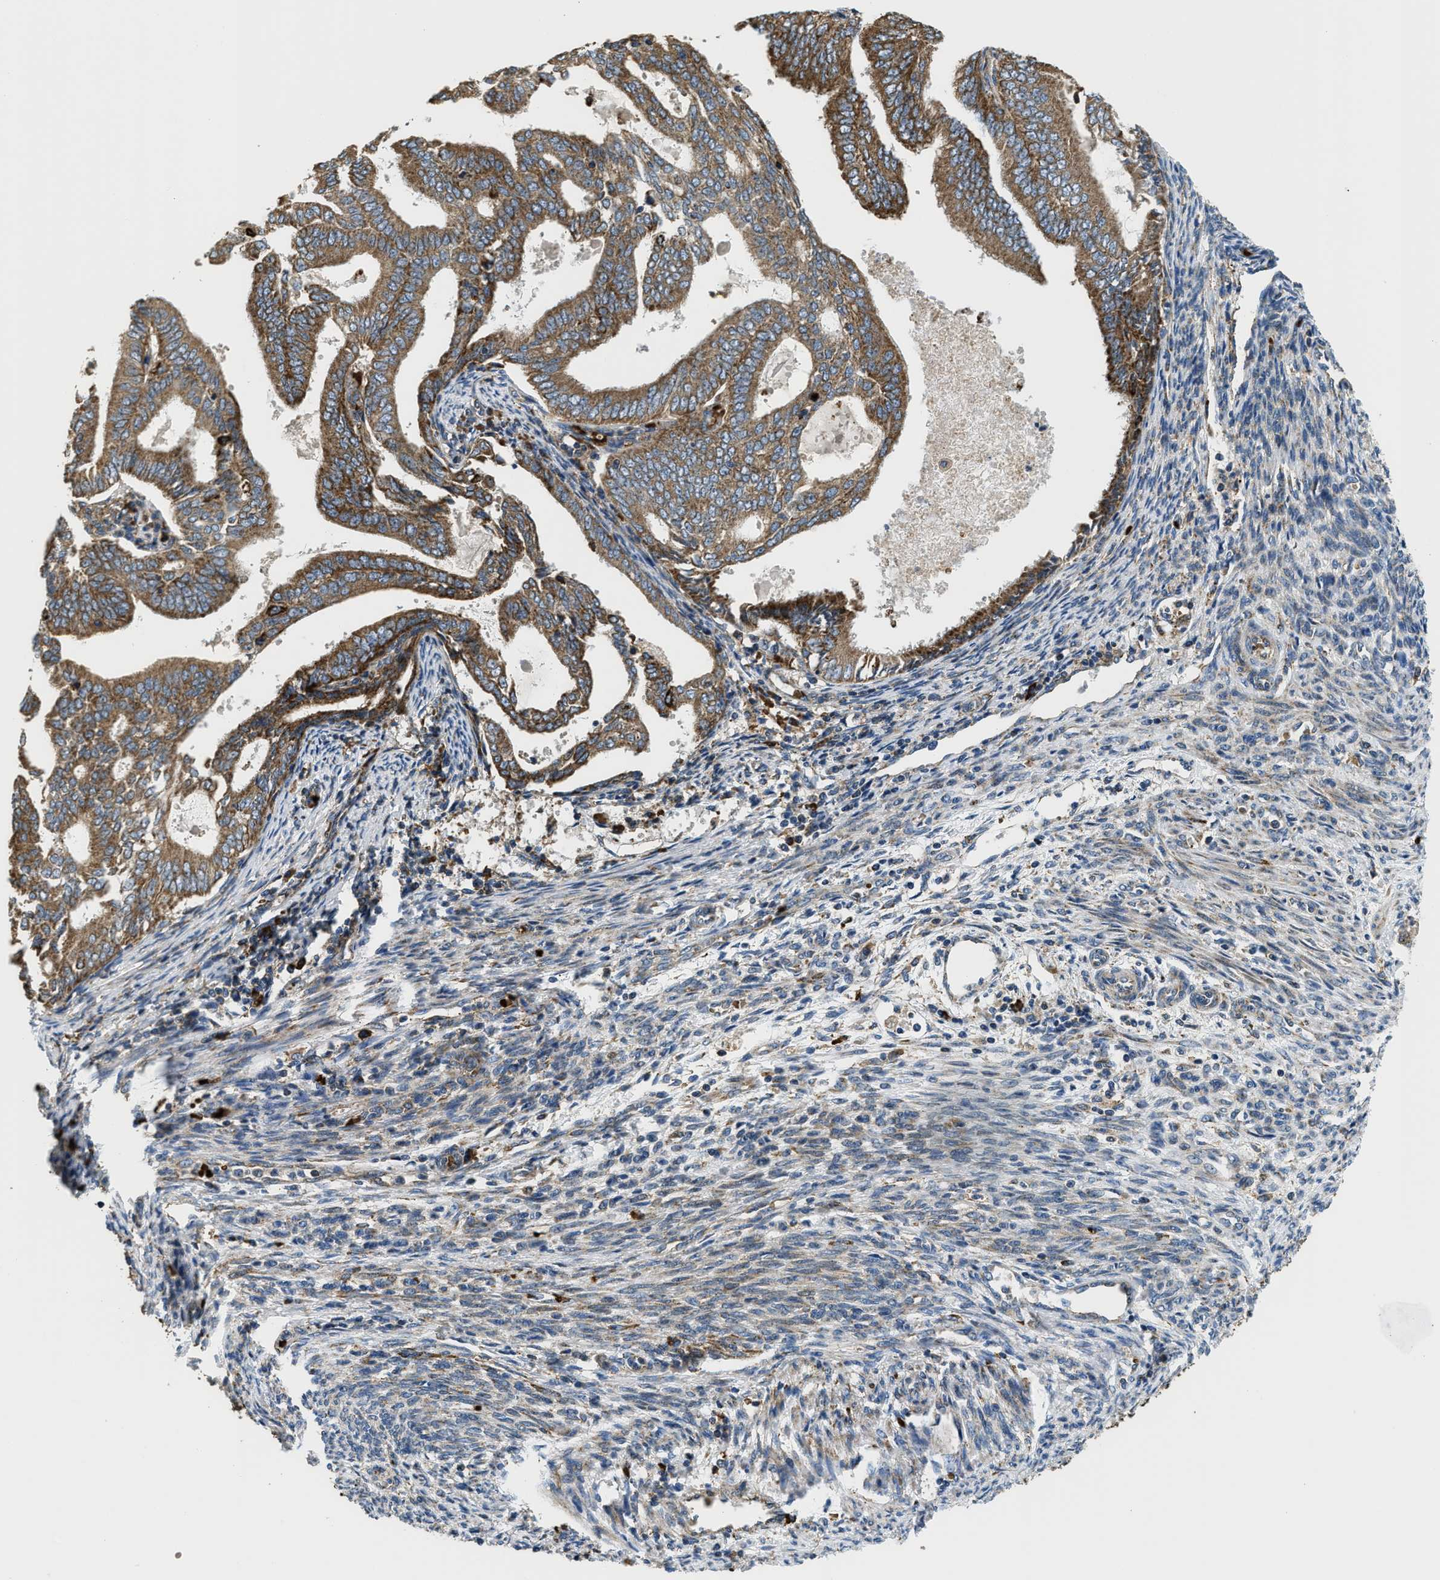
{"staining": {"intensity": "moderate", "quantity": ">75%", "location": "cytoplasmic/membranous"}, "tissue": "endometrial cancer", "cell_type": "Tumor cells", "image_type": "cancer", "snomed": [{"axis": "morphology", "description": "Adenocarcinoma, NOS"}, {"axis": "topography", "description": "Endometrium"}], "caption": "Human adenocarcinoma (endometrial) stained with a brown dye shows moderate cytoplasmic/membranous positive staining in about >75% of tumor cells.", "gene": "CSPG4", "patient": {"sex": "female", "age": 58}}